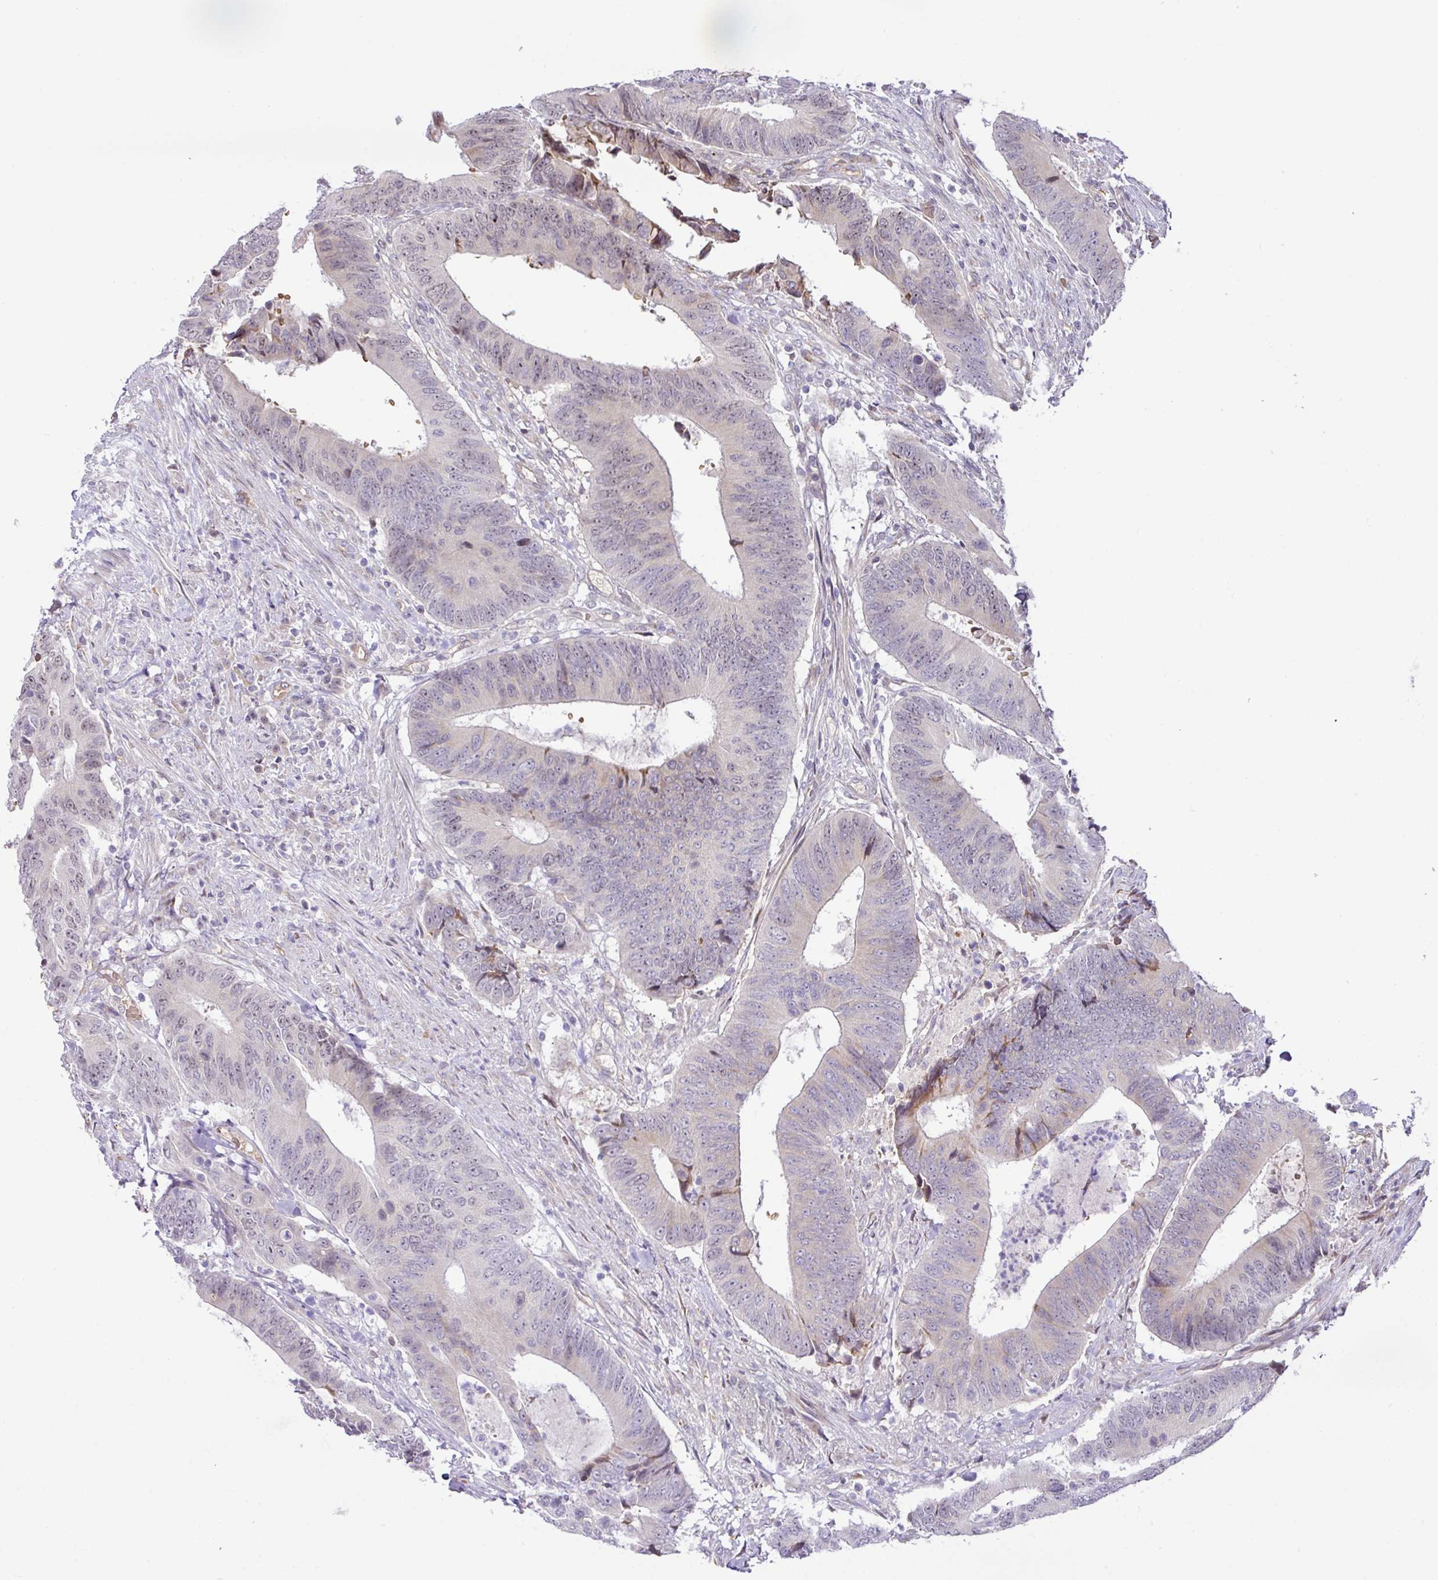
{"staining": {"intensity": "weak", "quantity": "25%-75%", "location": "nuclear"}, "tissue": "colorectal cancer", "cell_type": "Tumor cells", "image_type": "cancer", "snomed": [{"axis": "morphology", "description": "Adenocarcinoma, NOS"}, {"axis": "topography", "description": "Colon"}], "caption": "The photomicrograph demonstrates a brown stain indicating the presence of a protein in the nuclear of tumor cells in colorectal adenocarcinoma.", "gene": "PARP2", "patient": {"sex": "male", "age": 87}}